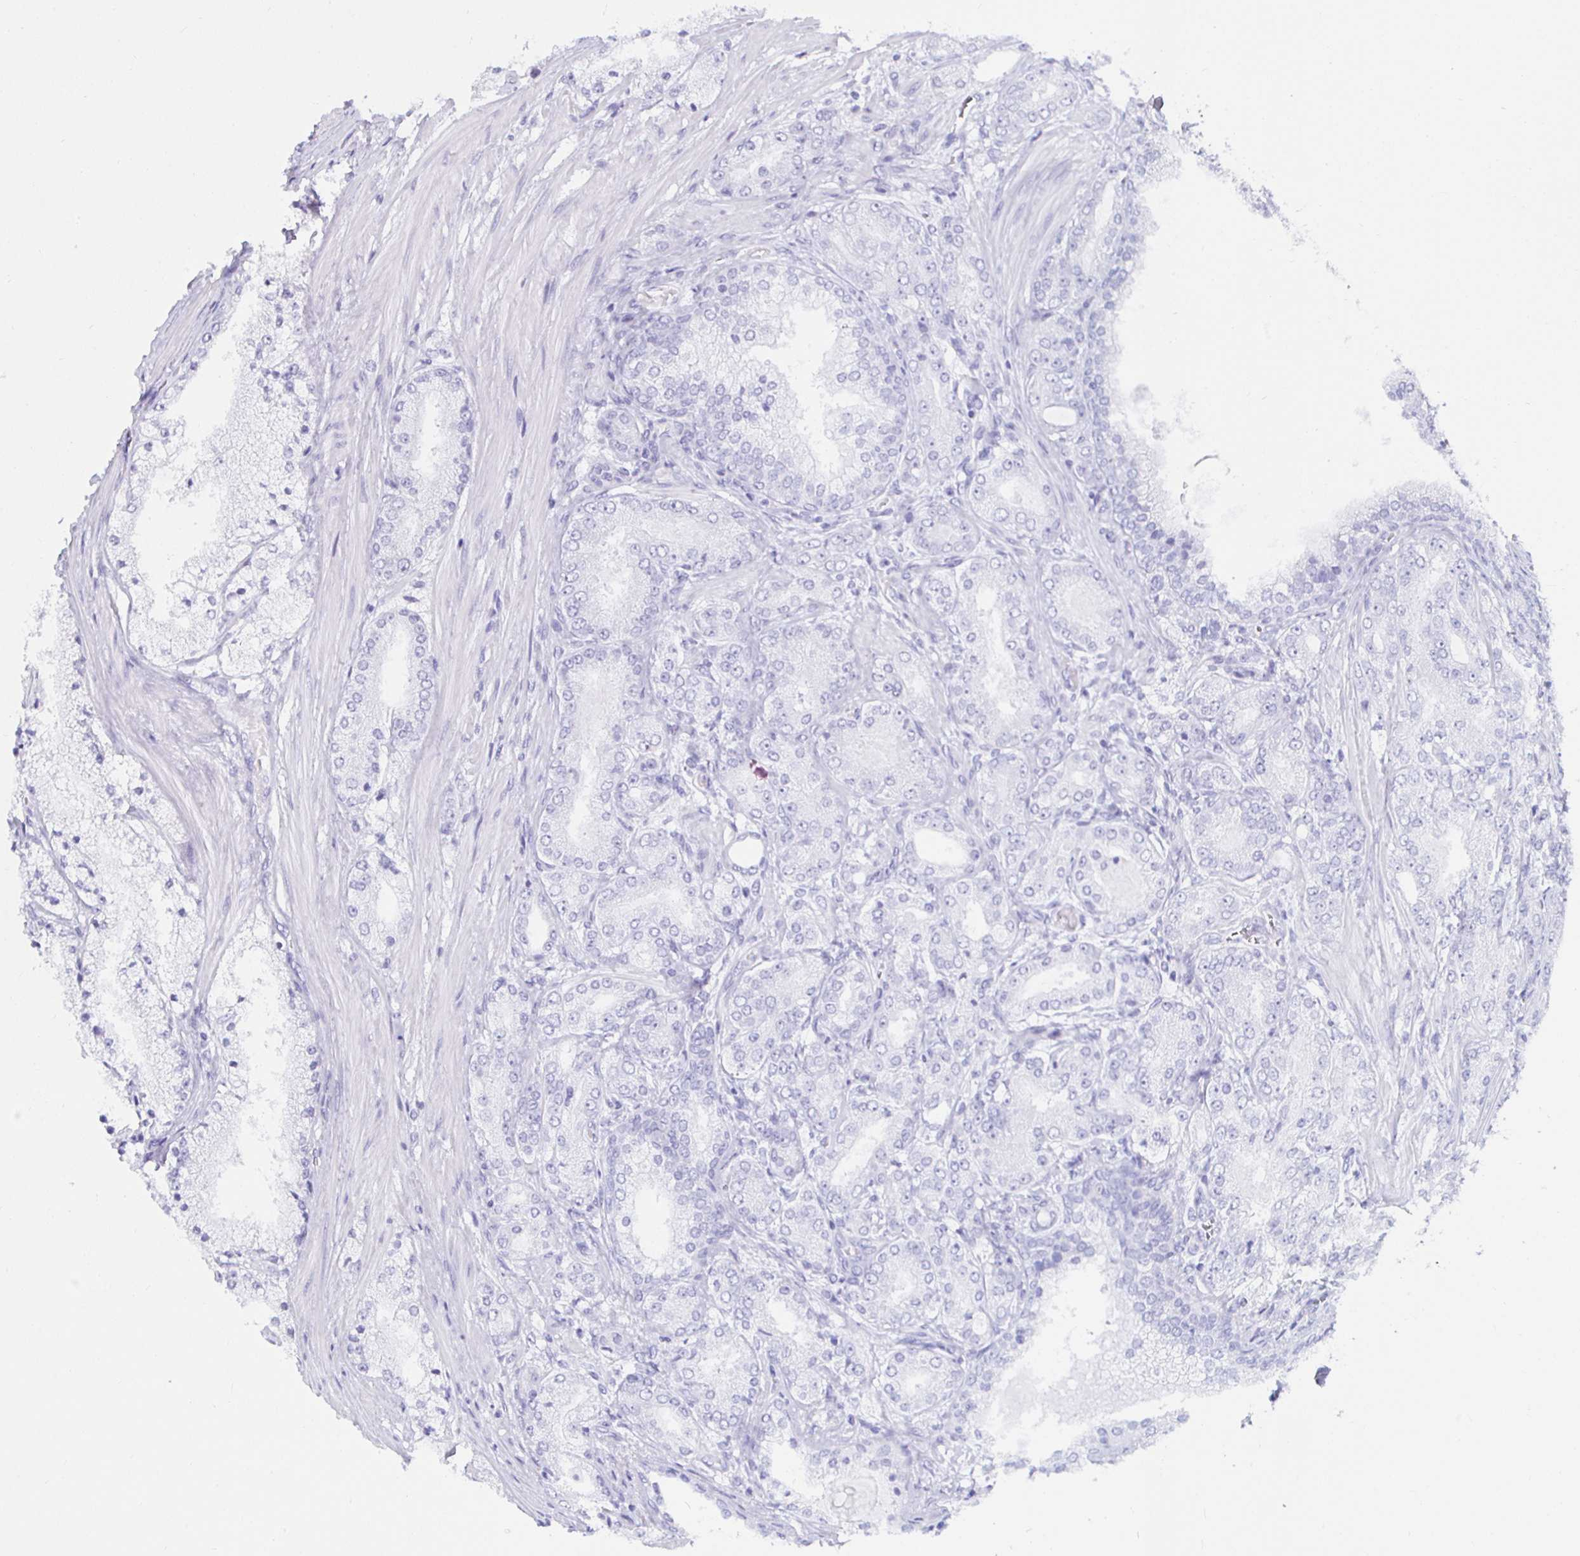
{"staining": {"intensity": "negative", "quantity": "none", "location": "none"}, "tissue": "prostate cancer", "cell_type": "Tumor cells", "image_type": "cancer", "snomed": [{"axis": "morphology", "description": "Adenocarcinoma, High grade"}, {"axis": "topography", "description": "Prostate"}], "caption": "Prostate cancer was stained to show a protein in brown. There is no significant staining in tumor cells.", "gene": "MLH1", "patient": {"sex": "male", "age": 63}}